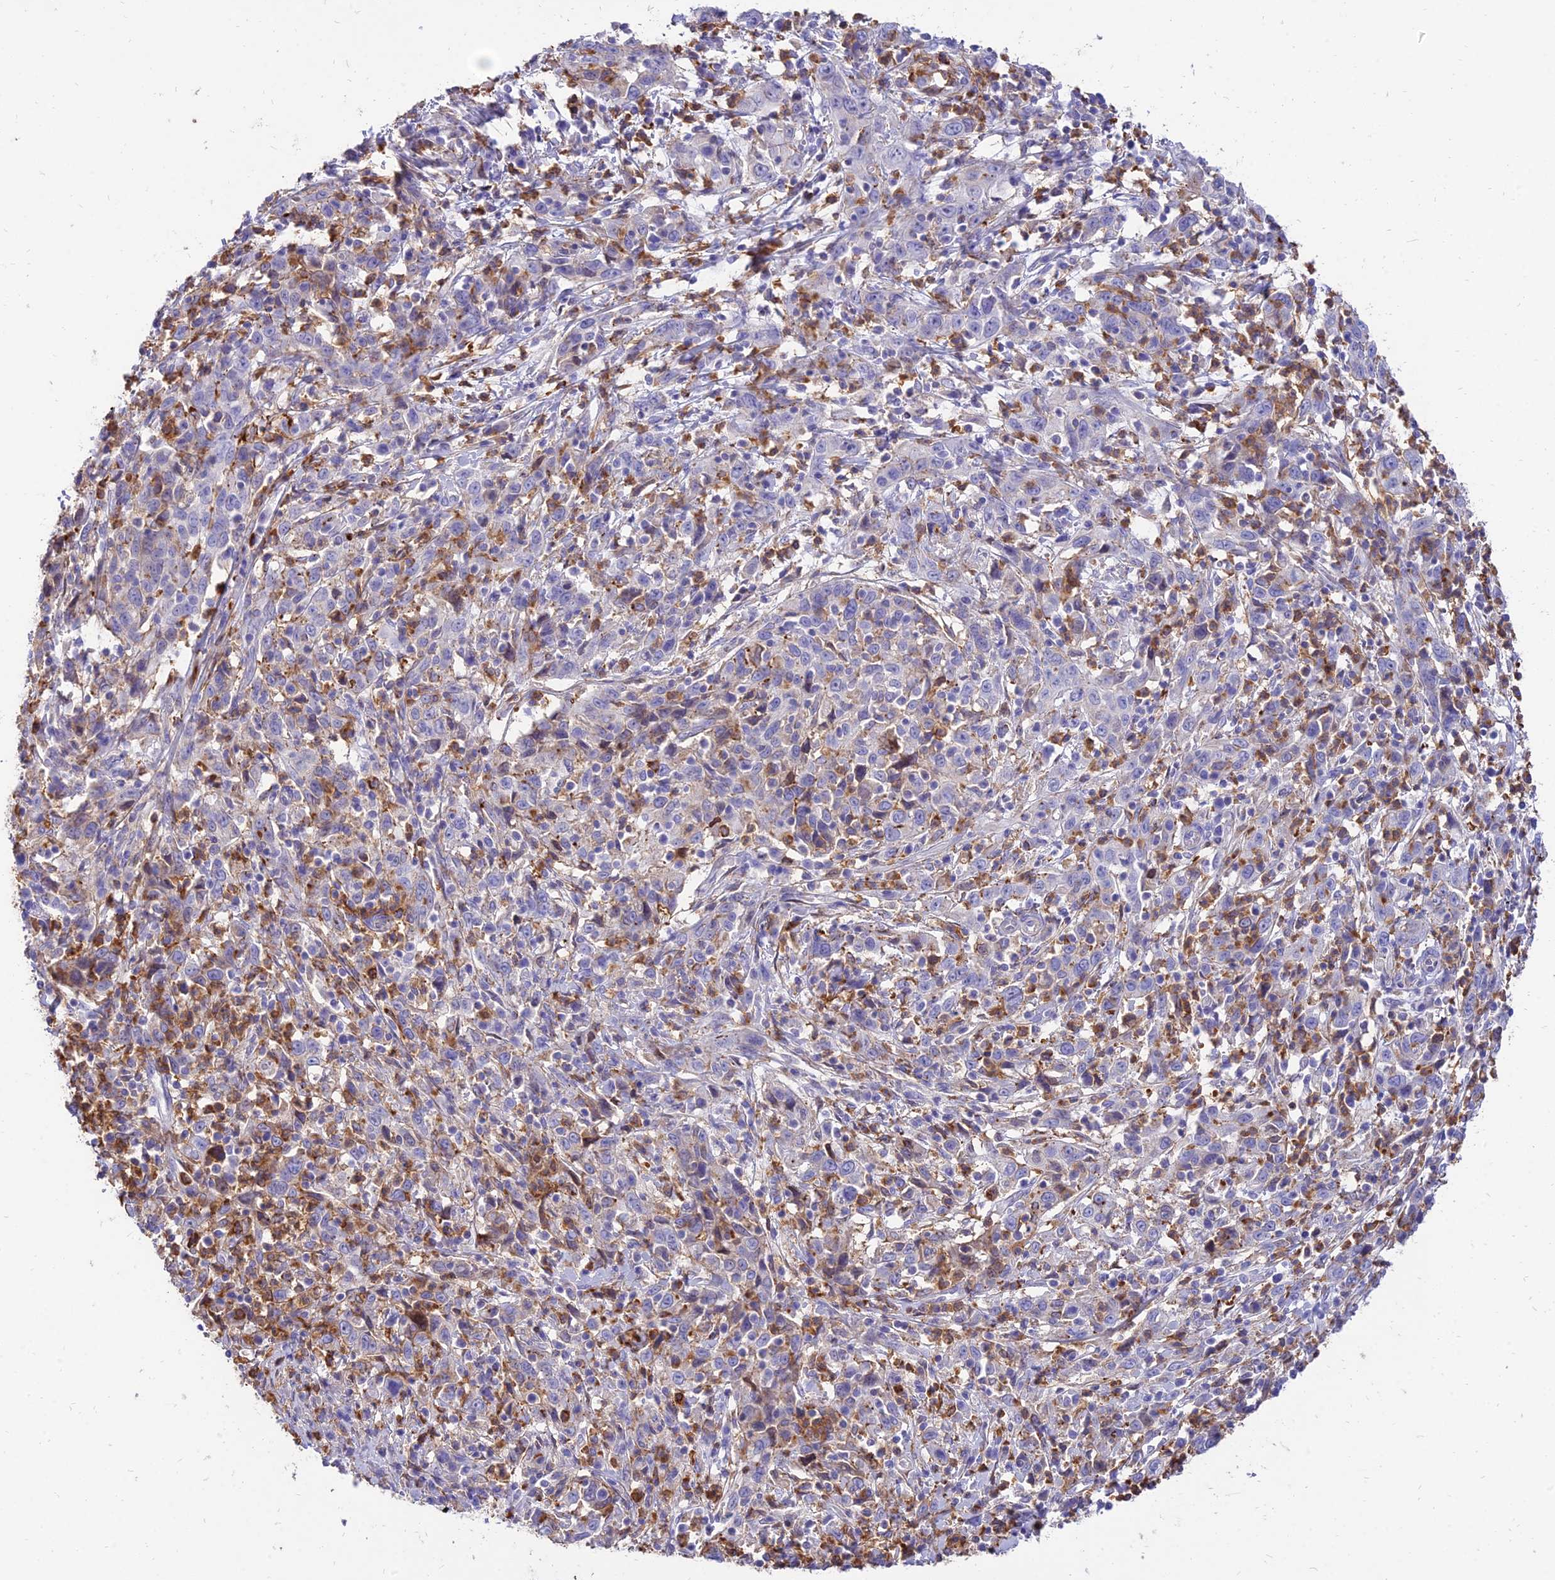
{"staining": {"intensity": "negative", "quantity": "none", "location": "none"}, "tissue": "cervical cancer", "cell_type": "Tumor cells", "image_type": "cancer", "snomed": [{"axis": "morphology", "description": "Squamous cell carcinoma, NOS"}, {"axis": "topography", "description": "Cervix"}], "caption": "High power microscopy image of an IHC photomicrograph of cervical squamous cell carcinoma, revealing no significant expression in tumor cells. The staining is performed using DAB (3,3'-diaminobenzidine) brown chromogen with nuclei counter-stained in using hematoxylin.", "gene": "SREK1IP1", "patient": {"sex": "female", "age": 46}}